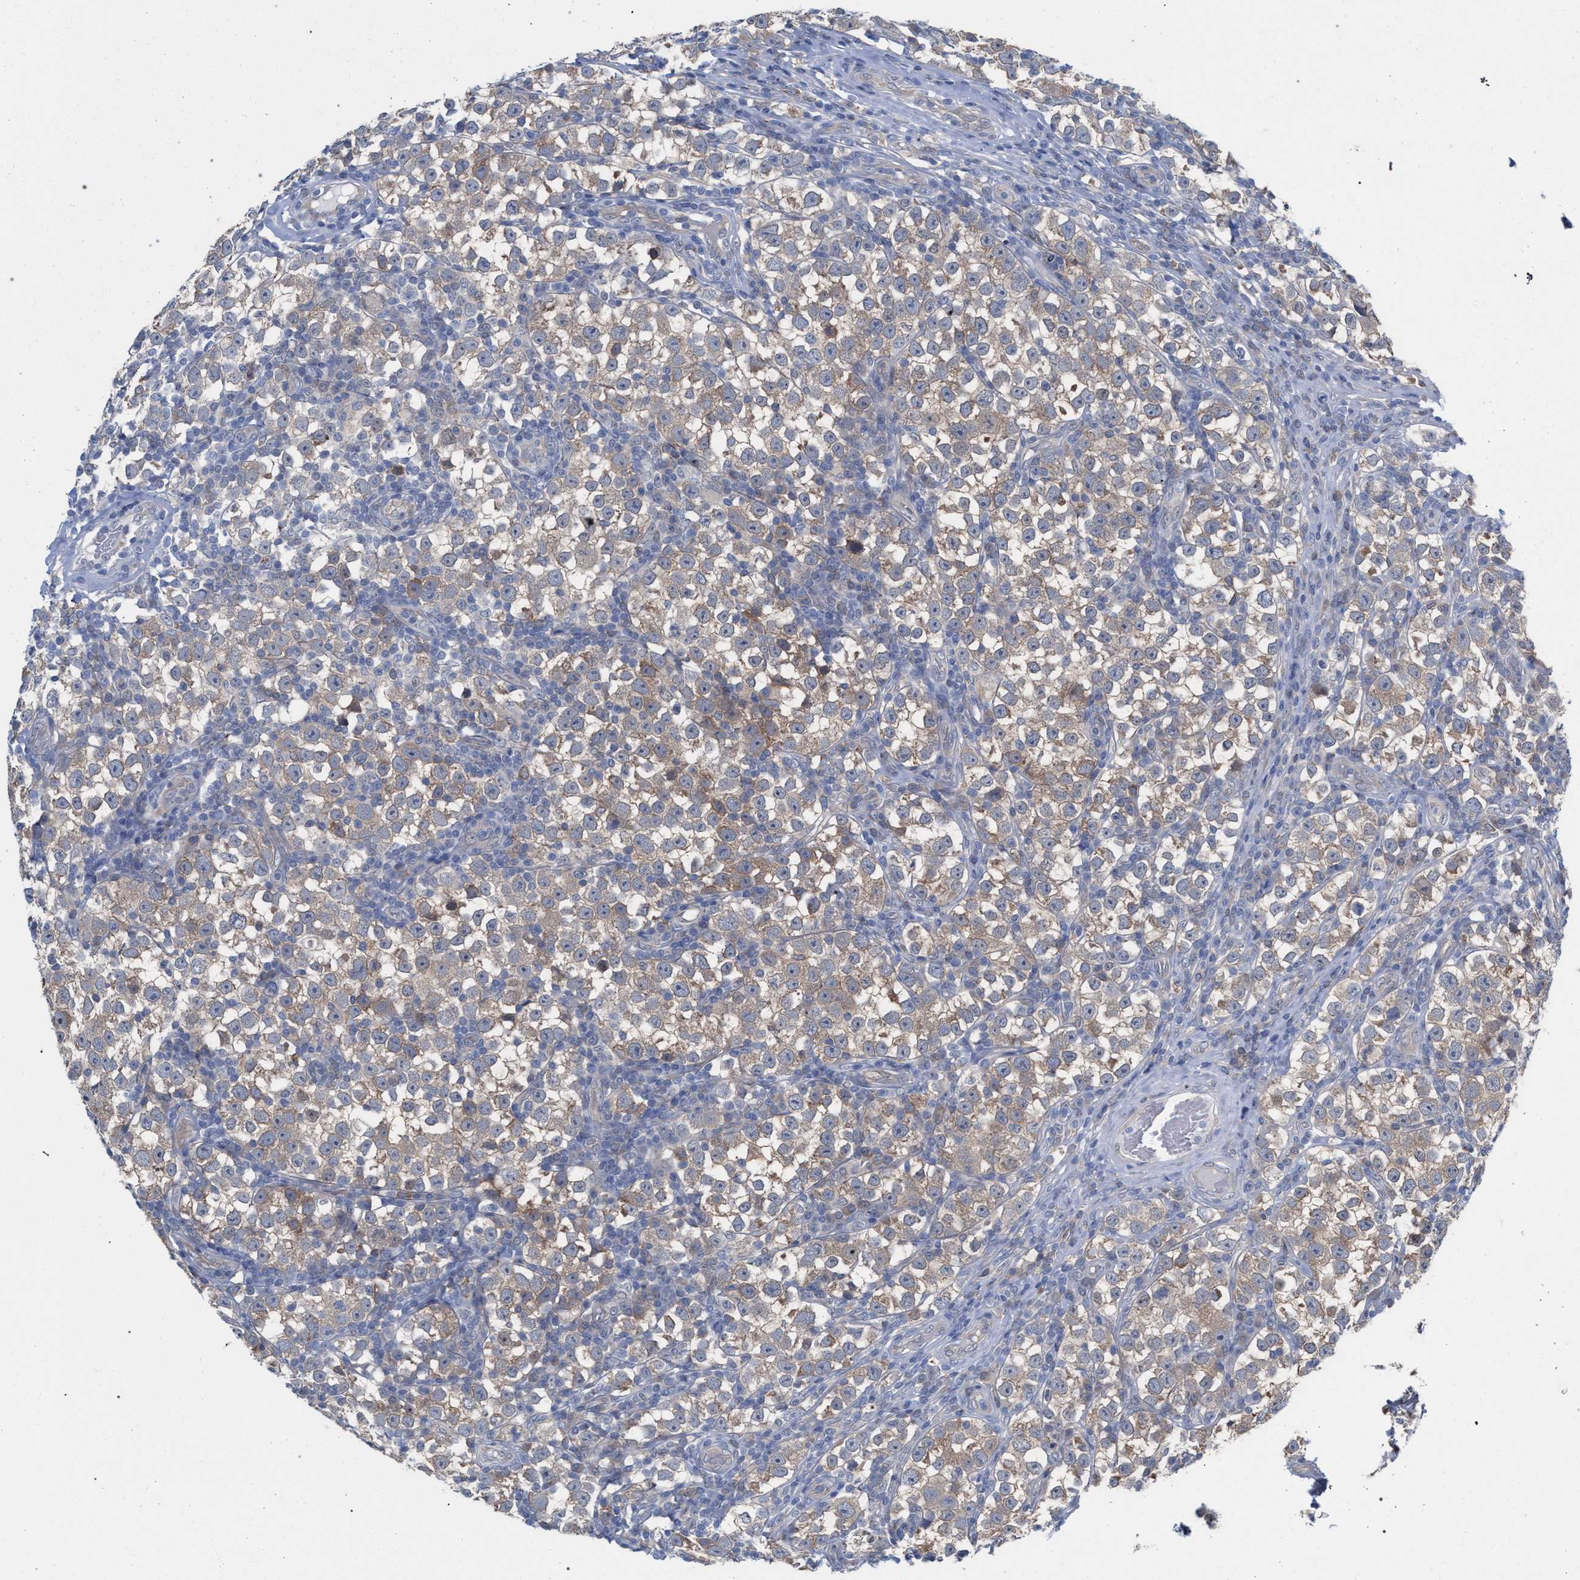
{"staining": {"intensity": "weak", "quantity": ">75%", "location": "cytoplasmic/membranous"}, "tissue": "testis cancer", "cell_type": "Tumor cells", "image_type": "cancer", "snomed": [{"axis": "morphology", "description": "Normal tissue, NOS"}, {"axis": "morphology", "description": "Seminoma, NOS"}, {"axis": "topography", "description": "Testis"}], "caption": "DAB immunohistochemical staining of human testis seminoma exhibits weak cytoplasmic/membranous protein positivity in approximately >75% of tumor cells. (Stains: DAB in brown, nuclei in blue, Microscopy: brightfield microscopy at high magnification).", "gene": "FHOD3", "patient": {"sex": "male", "age": 43}}